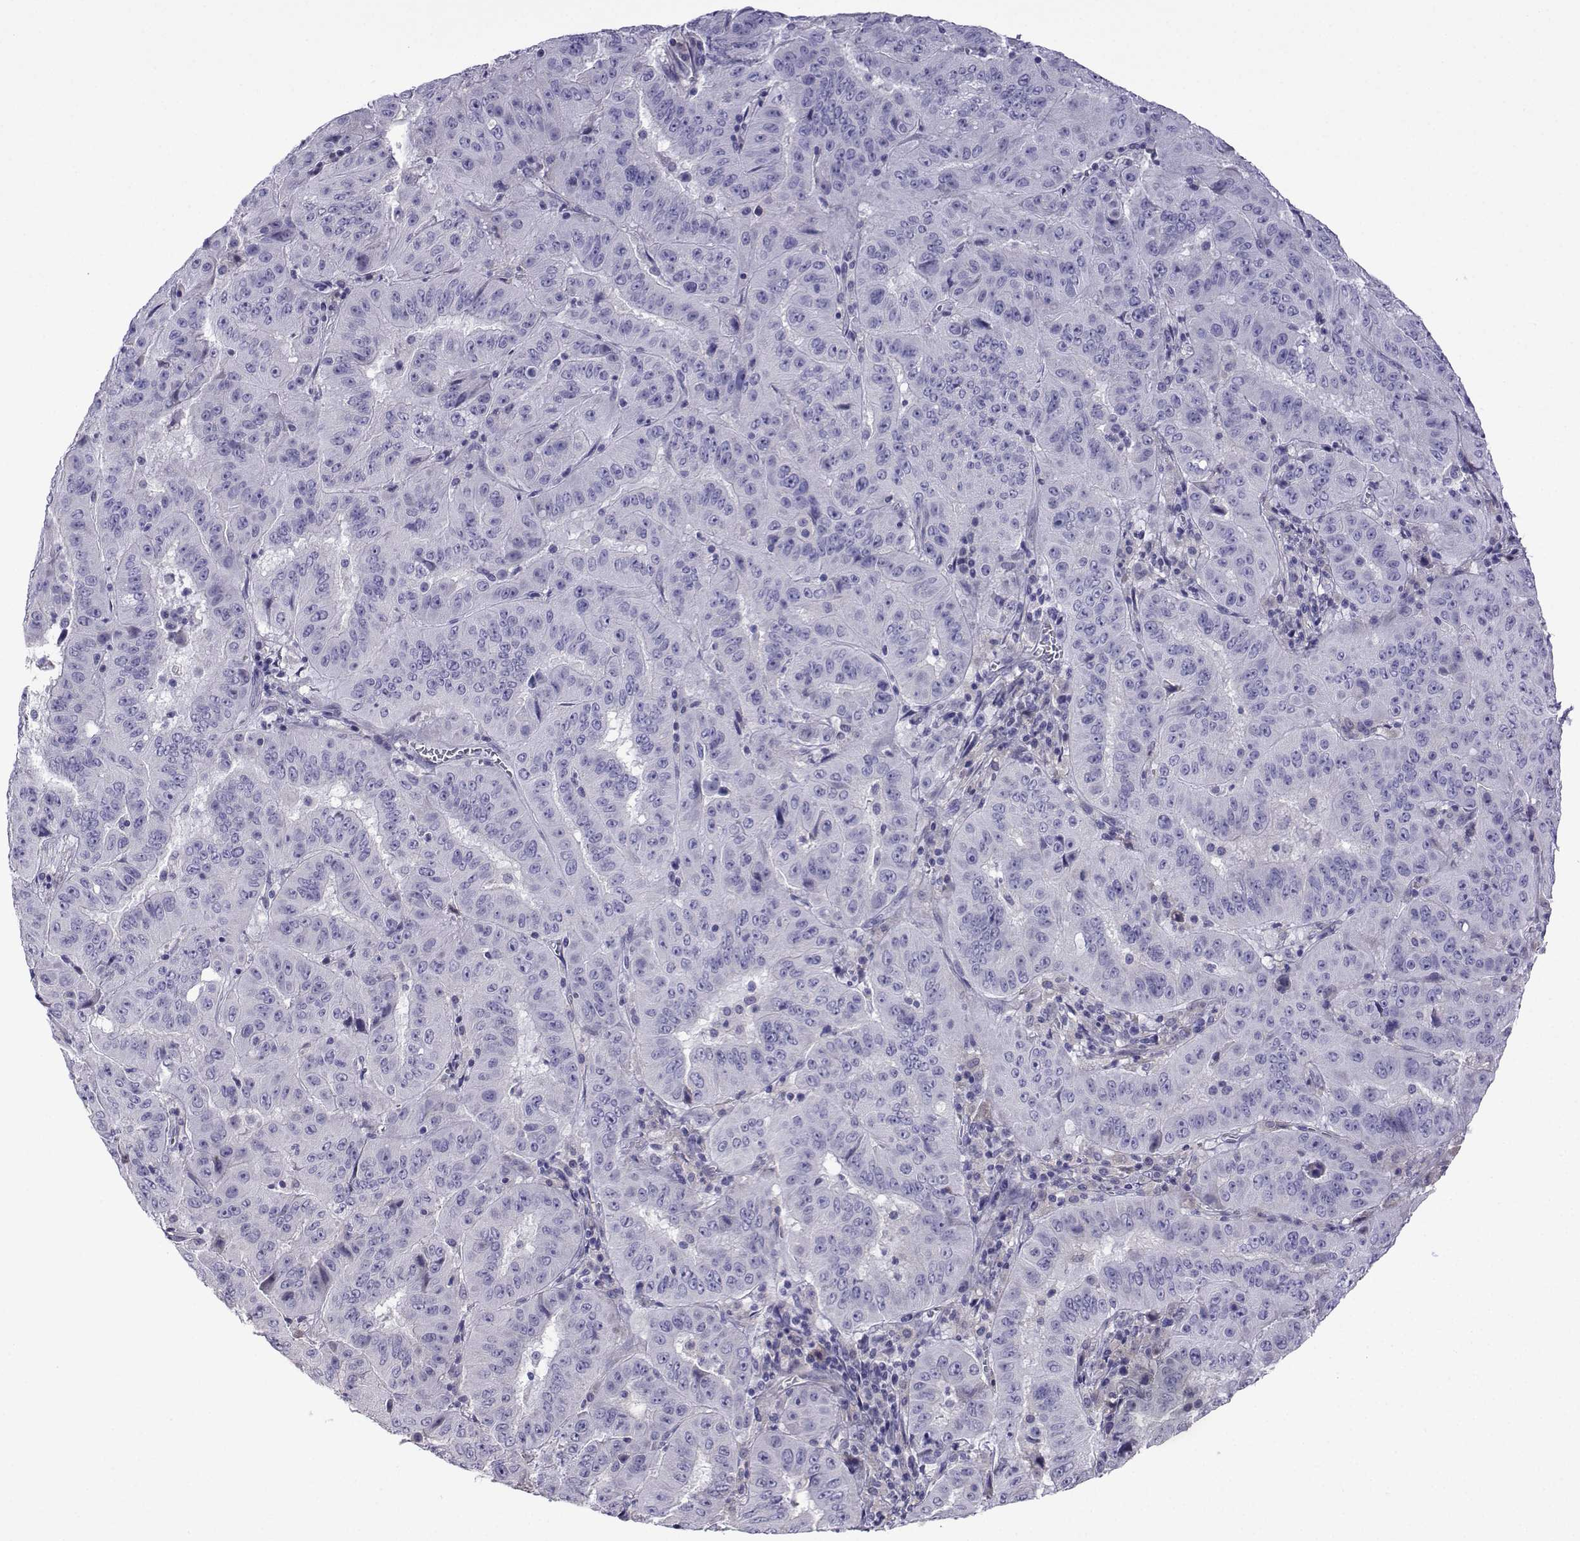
{"staining": {"intensity": "negative", "quantity": "none", "location": "none"}, "tissue": "pancreatic cancer", "cell_type": "Tumor cells", "image_type": "cancer", "snomed": [{"axis": "morphology", "description": "Adenocarcinoma, NOS"}, {"axis": "topography", "description": "Pancreas"}], "caption": "This is an IHC image of human pancreatic cancer. There is no staining in tumor cells.", "gene": "CFAP70", "patient": {"sex": "male", "age": 63}}